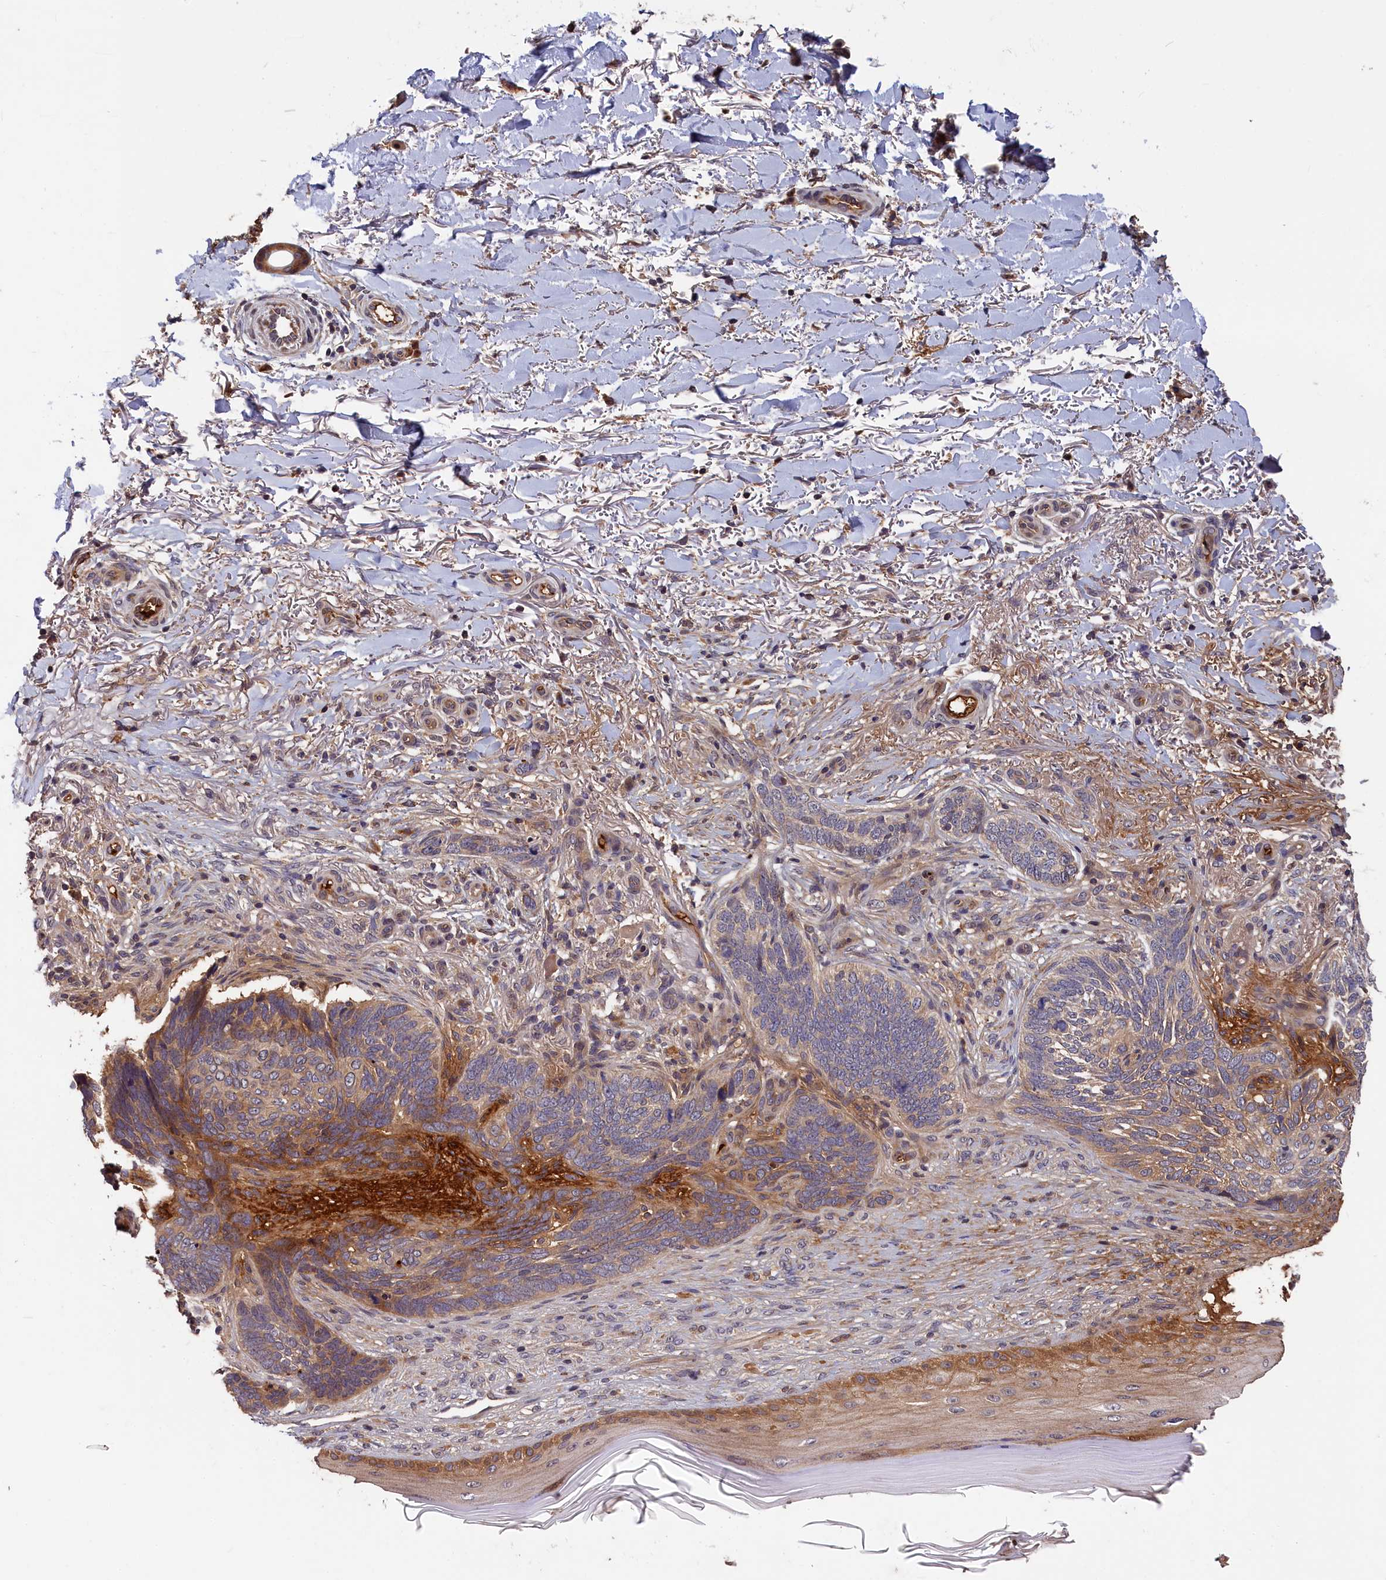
{"staining": {"intensity": "strong", "quantity": "<25%", "location": "cytoplasmic/membranous"}, "tissue": "skin cancer", "cell_type": "Tumor cells", "image_type": "cancer", "snomed": [{"axis": "morphology", "description": "Normal tissue, NOS"}, {"axis": "morphology", "description": "Basal cell carcinoma"}, {"axis": "topography", "description": "Skin"}], "caption": "Strong cytoplasmic/membranous protein expression is present in approximately <25% of tumor cells in skin cancer (basal cell carcinoma).", "gene": "ITIH1", "patient": {"sex": "female", "age": 67}}